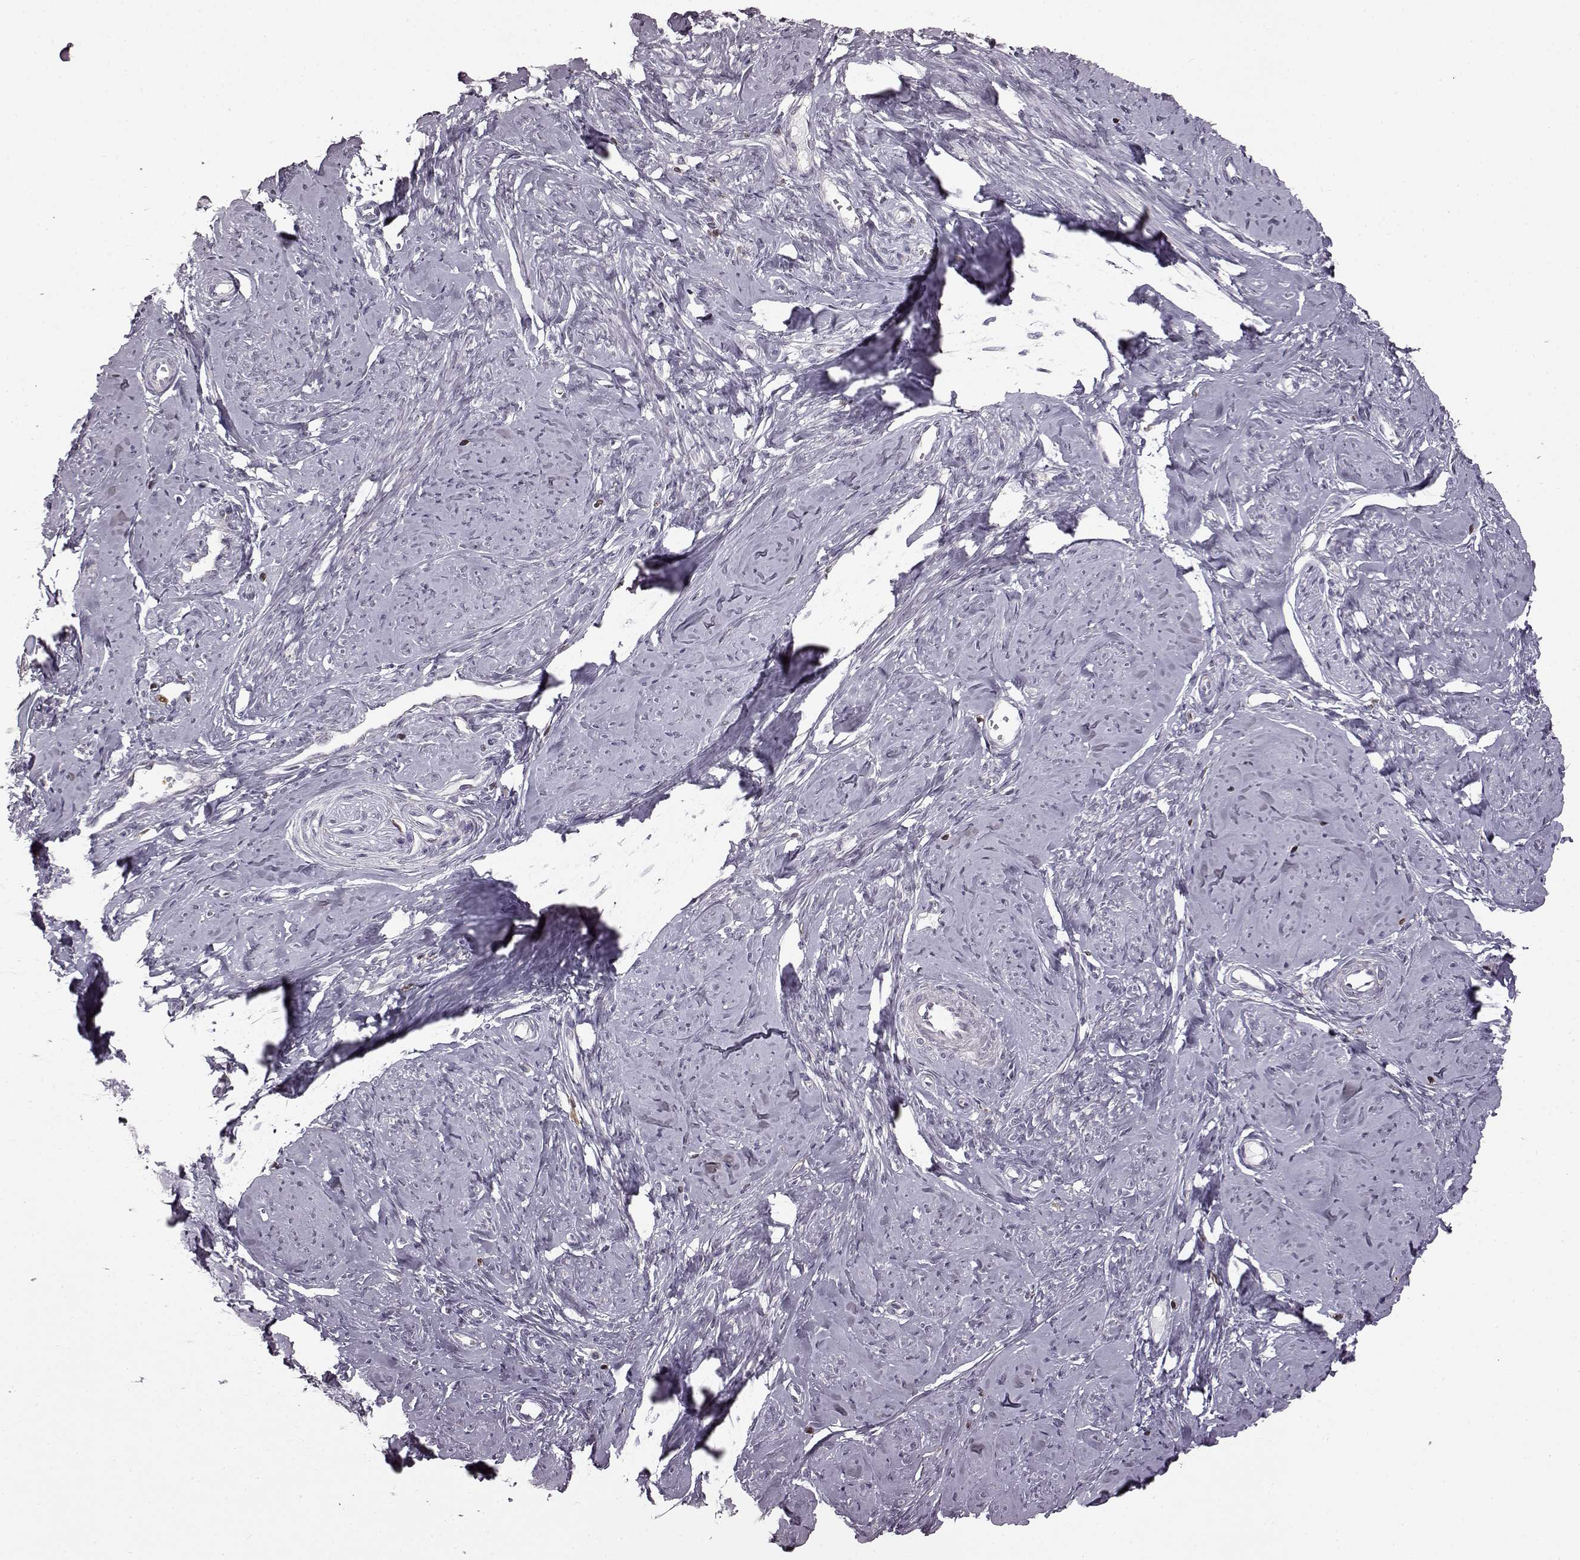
{"staining": {"intensity": "negative", "quantity": "none", "location": "none"}, "tissue": "smooth muscle", "cell_type": "Smooth muscle cells", "image_type": "normal", "snomed": [{"axis": "morphology", "description": "Normal tissue, NOS"}, {"axis": "topography", "description": "Smooth muscle"}], "caption": "Image shows no protein expression in smooth muscle cells of unremarkable smooth muscle. (DAB immunohistochemistry (IHC) with hematoxylin counter stain).", "gene": "DOK2", "patient": {"sex": "female", "age": 48}}